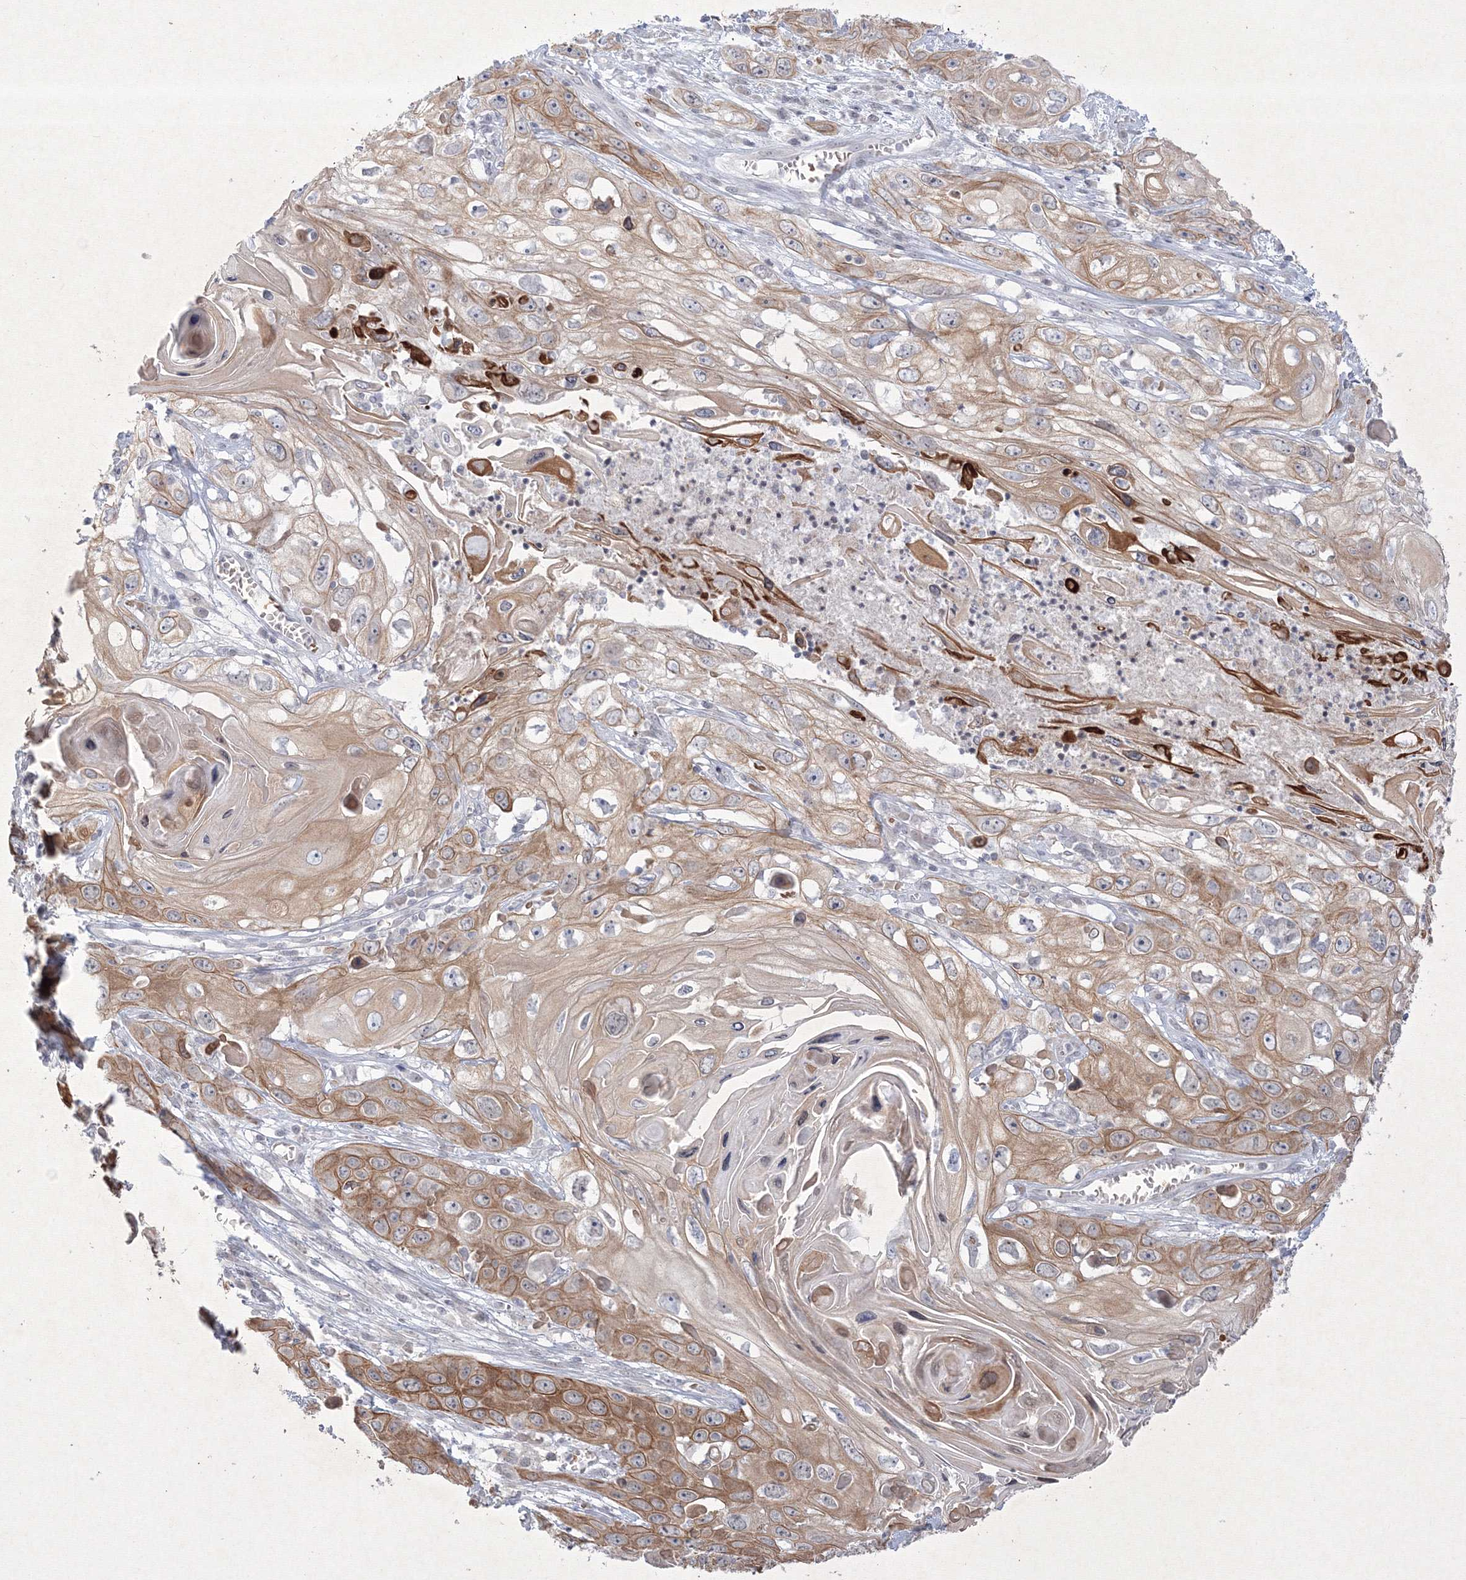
{"staining": {"intensity": "moderate", "quantity": ">75%", "location": "cytoplasmic/membranous"}, "tissue": "skin cancer", "cell_type": "Tumor cells", "image_type": "cancer", "snomed": [{"axis": "morphology", "description": "Squamous cell carcinoma, NOS"}, {"axis": "topography", "description": "Skin"}], "caption": "Protein positivity by IHC shows moderate cytoplasmic/membranous positivity in about >75% of tumor cells in skin squamous cell carcinoma.", "gene": "NXPE3", "patient": {"sex": "male", "age": 55}}